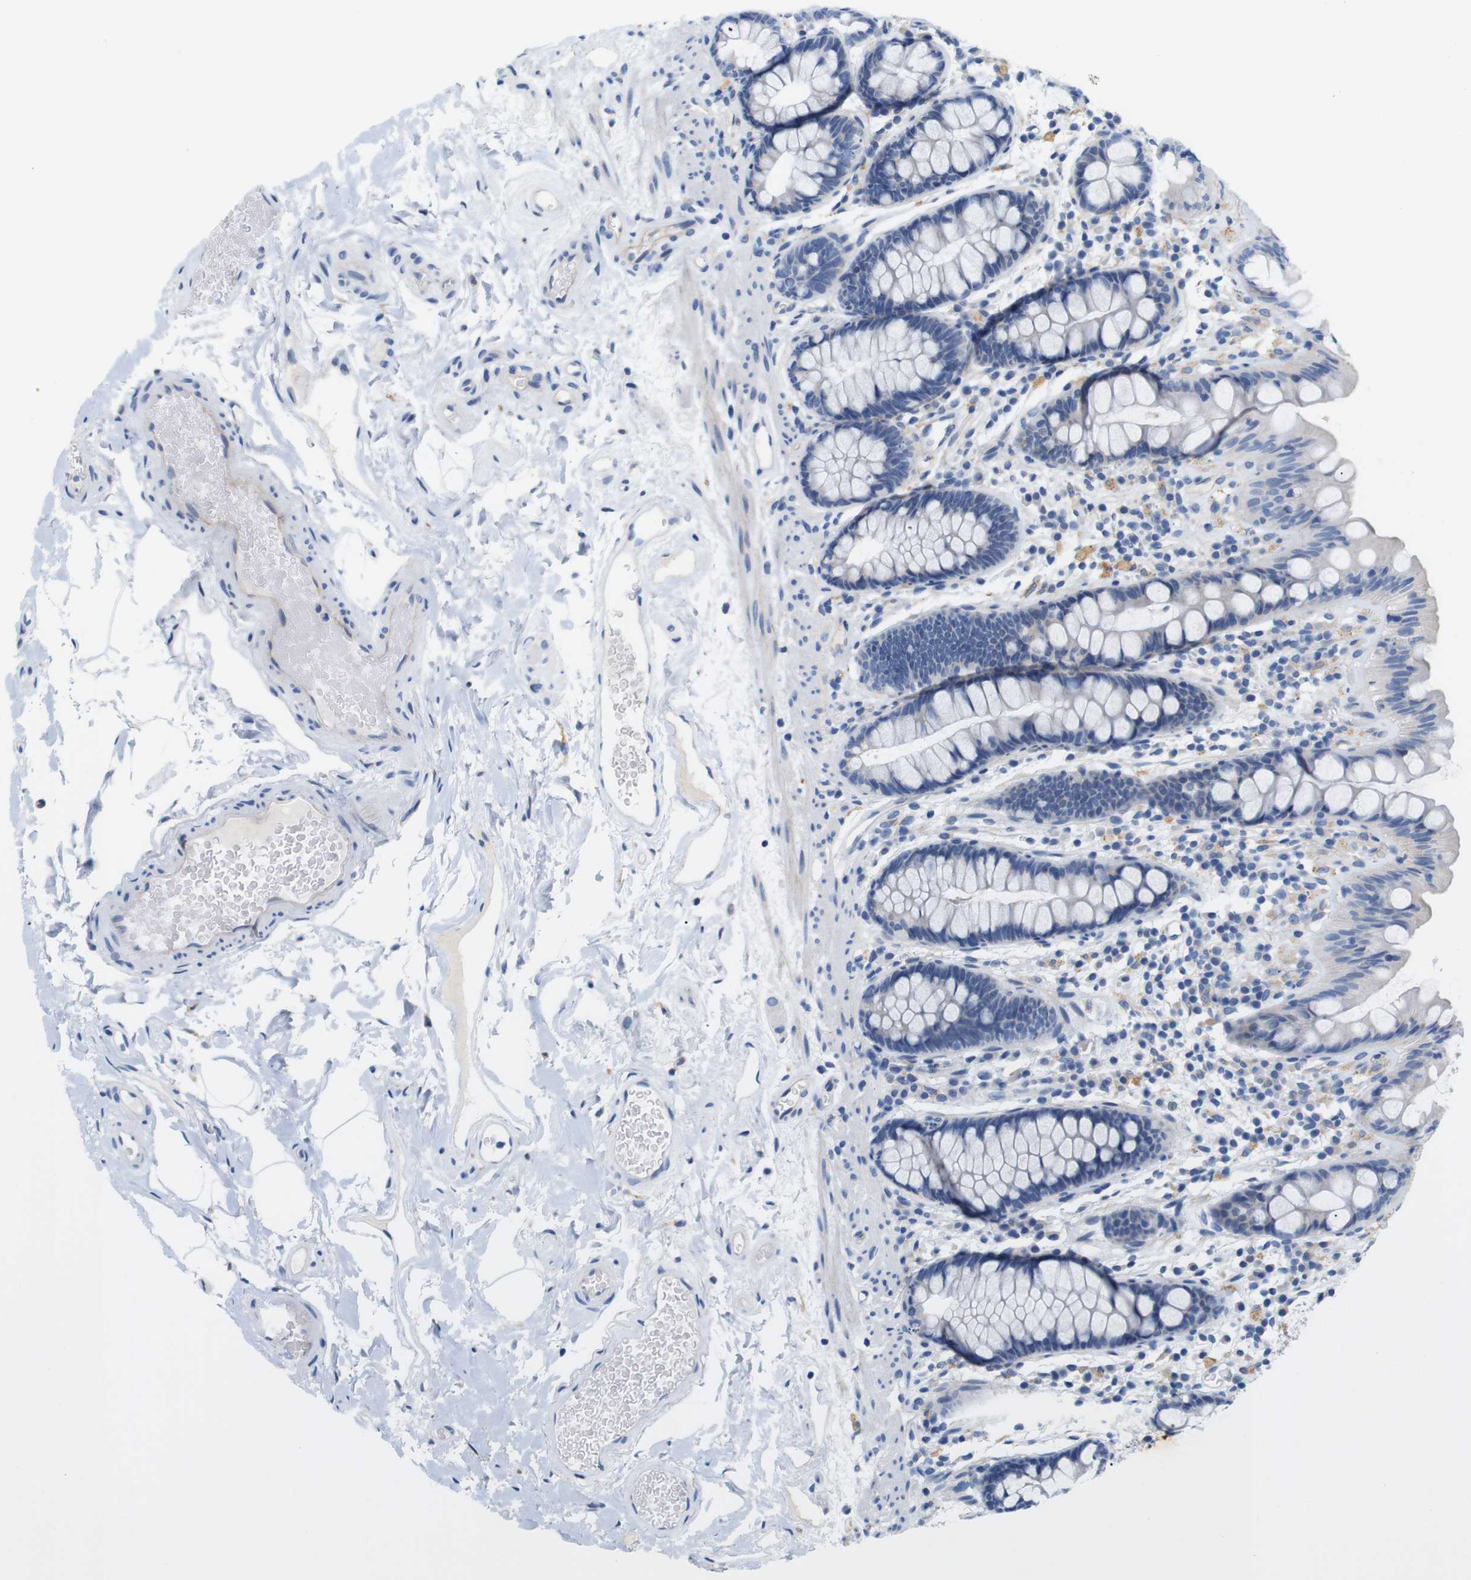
{"staining": {"intensity": "negative", "quantity": "none", "location": "none"}, "tissue": "colon", "cell_type": "Endothelial cells", "image_type": "normal", "snomed": [{"axis": "morphology", "description": "Normal tissue, NOS"}, {"axis": "topography", "description": "Colon"}], "caption": "A micrograph of colon stained for a protein exhibits no brown staining in endothelial cells.", "gene": "ITGA5", "patient": {"sex": "female", "age": 80}}